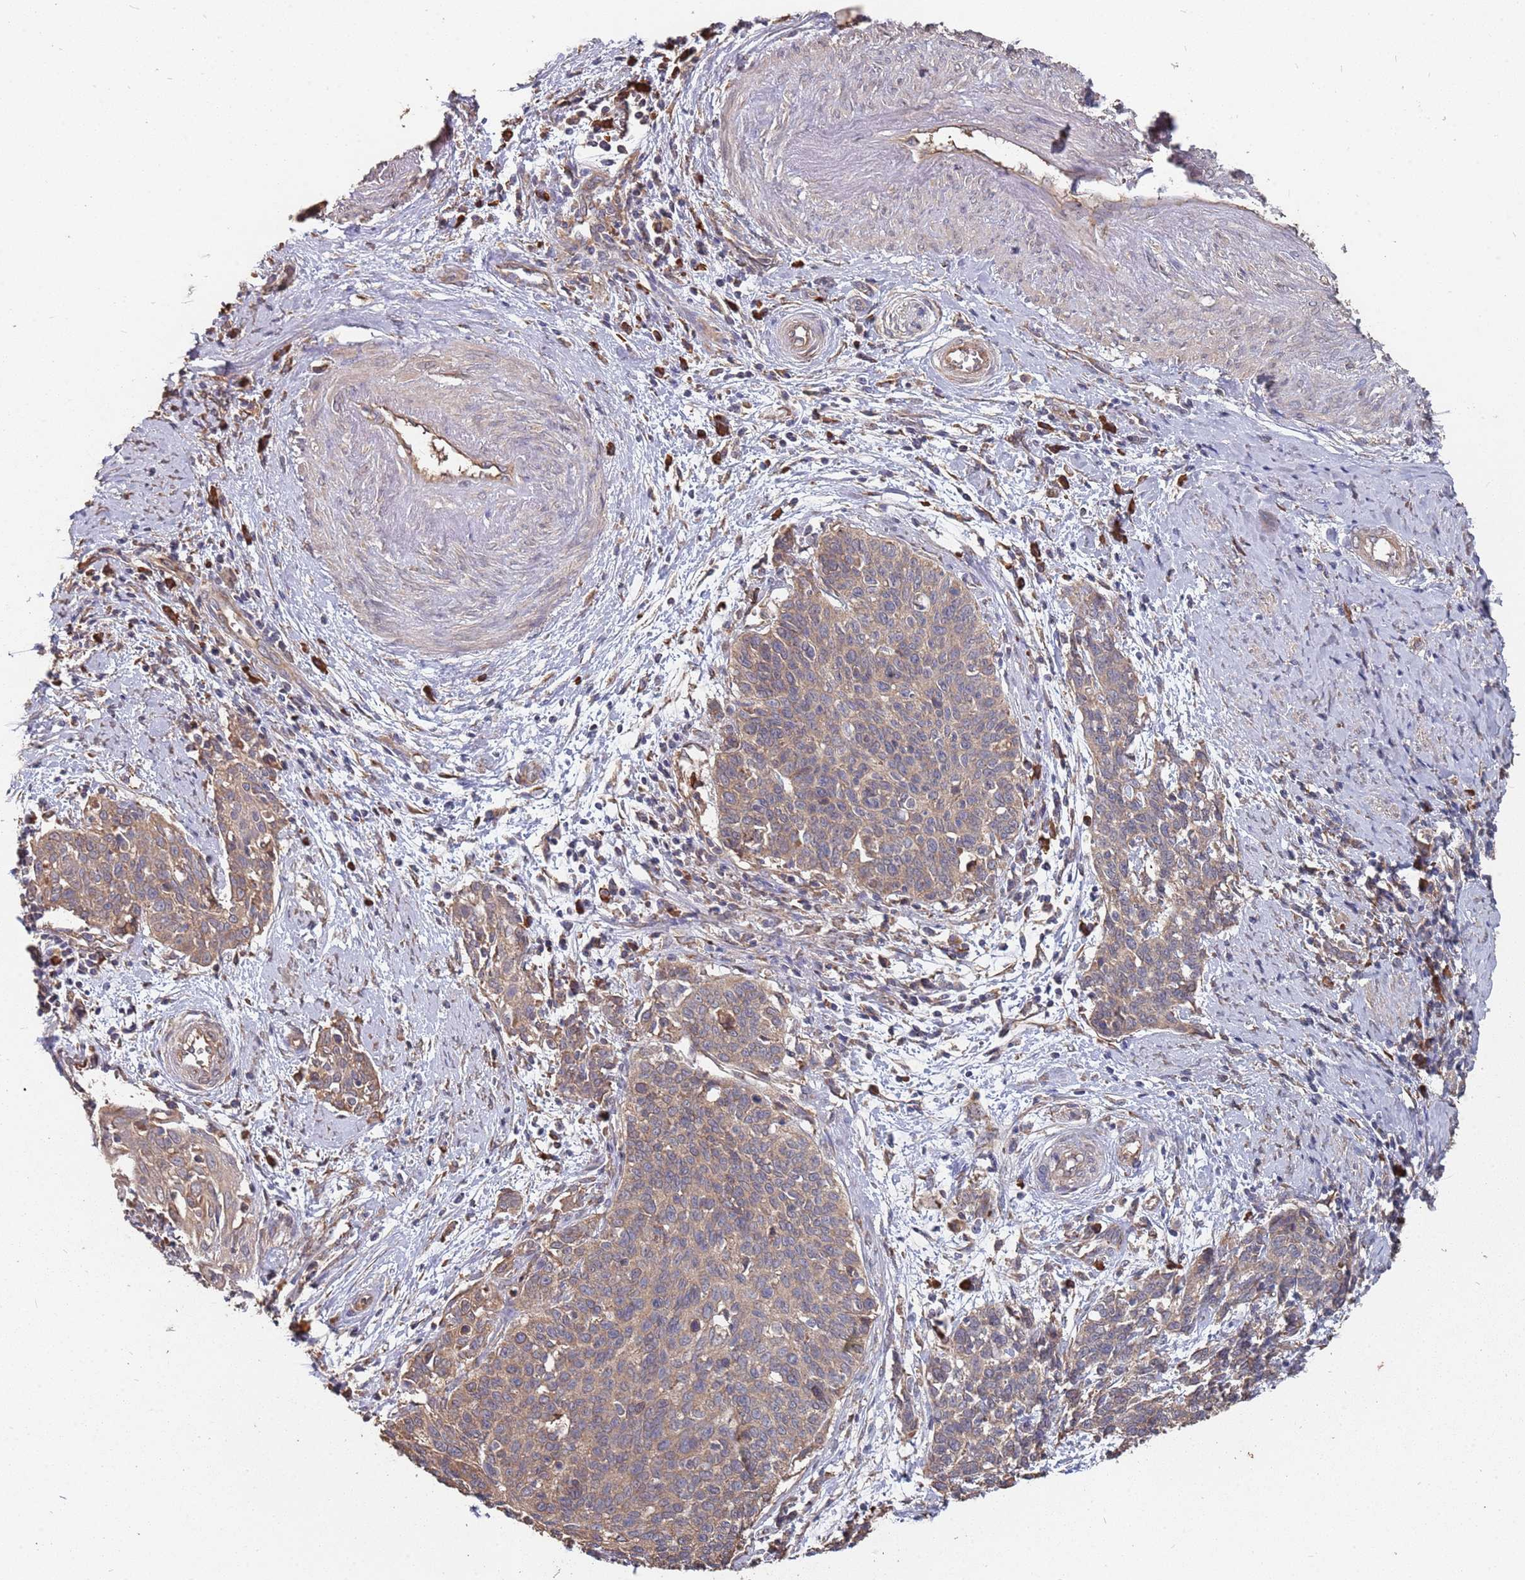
{"staining": {"intensity": "moderate", "quantity": "25%-75%", "location": "cytoplasmic/membranous"}, "tissue": "cervical cancer", "cell_type": "Tumor cells", "image_type": "cancer", "snomed": [{"axis": "morphology", "description": "Squamous cell carcinoma, NOS"}, {"axis": "topography", "description": "Cervix"}], "caption": "Immunohistochemistry (IHC) (DAB (3,3'-diaminobenzidine)) staining of cervical cancer demonstrates moderate cytoplasmic/membranous protein positivity in approximately 25%-75% of tumor cells.", "gene": "ATG5", "patient": {"sex": "female", "age": 39}}